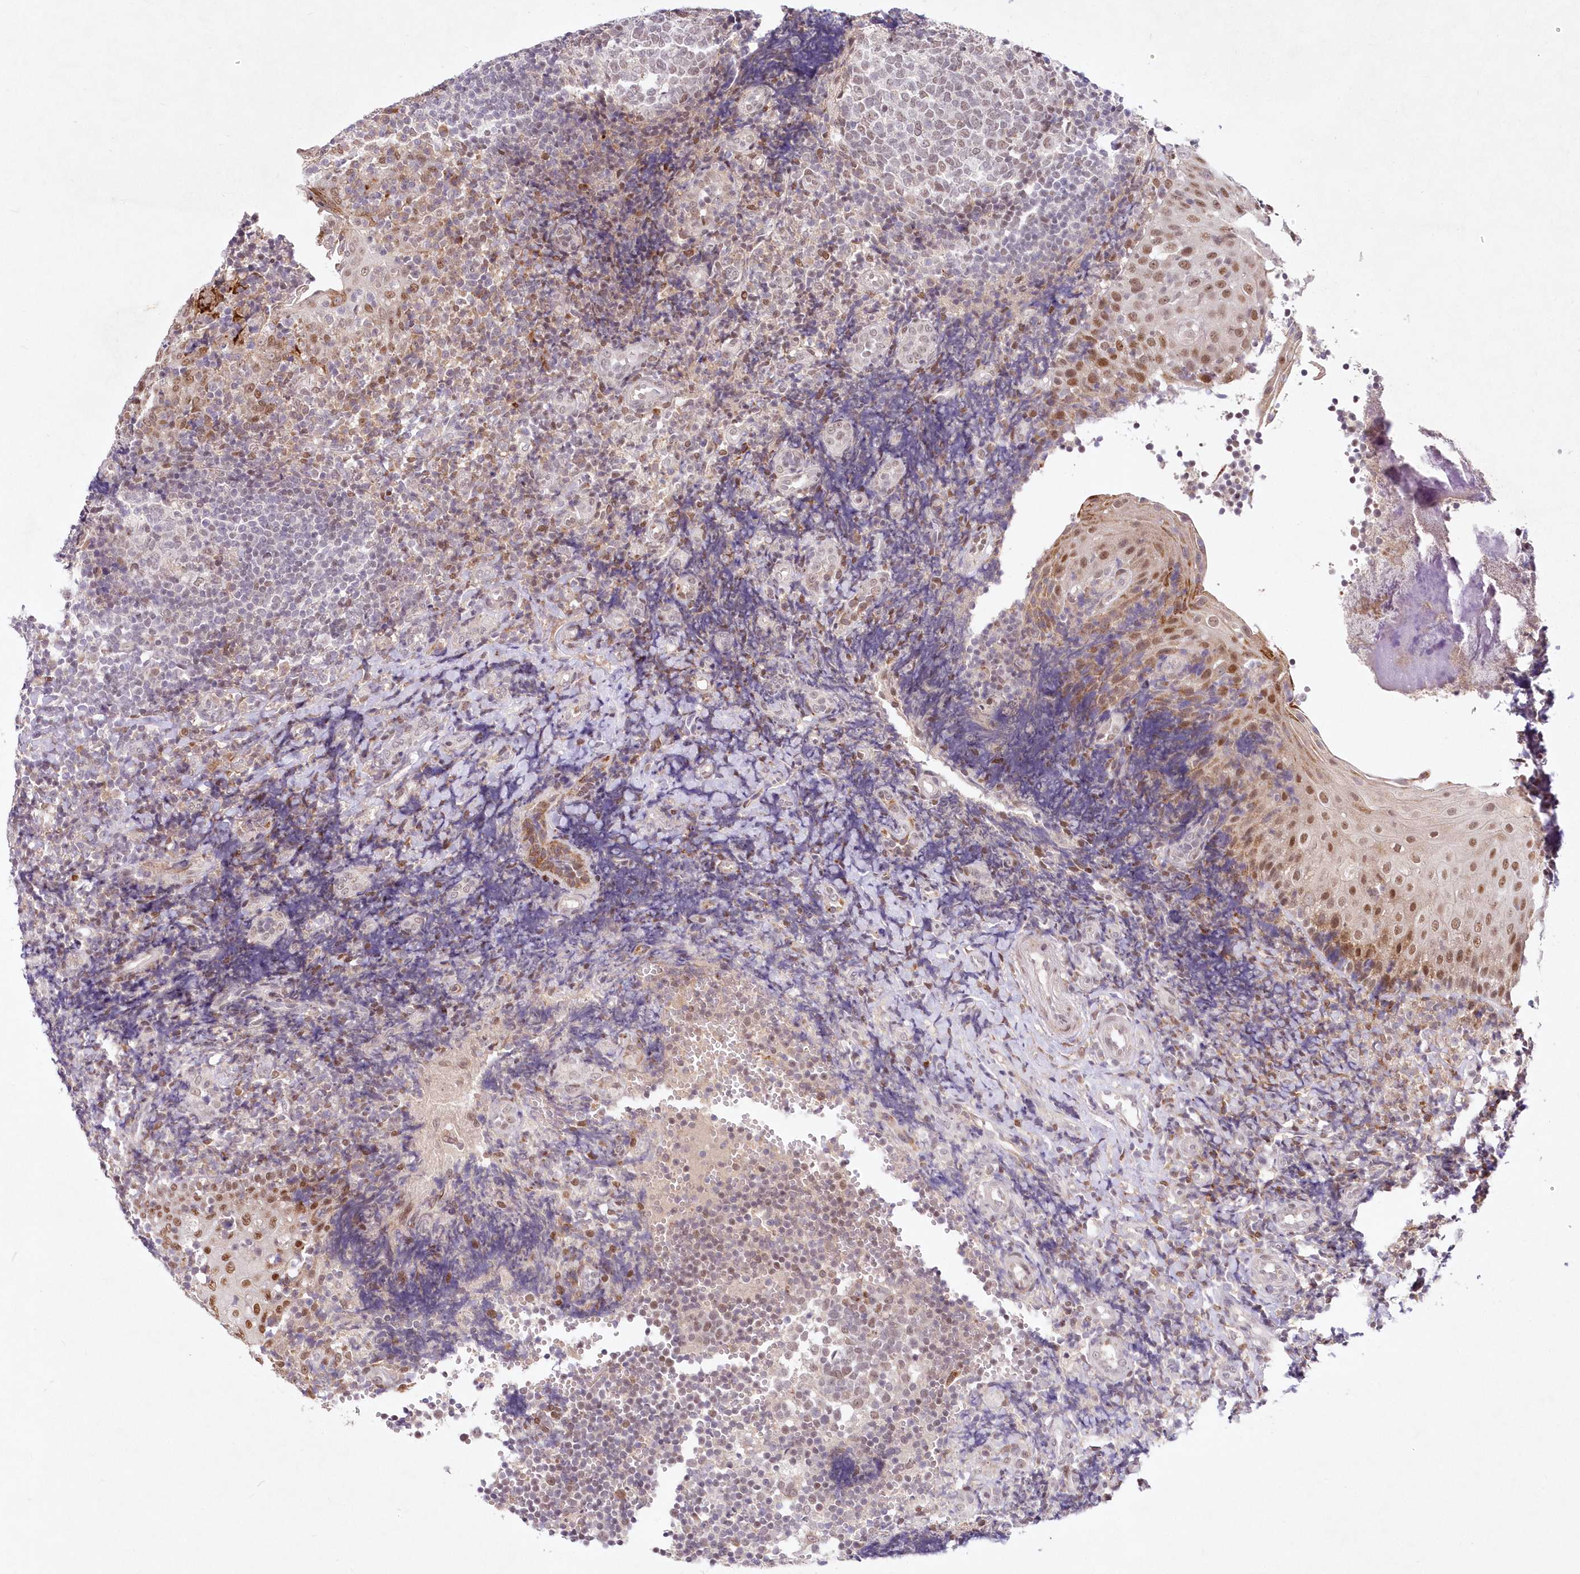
{"staining": {"intensity": "weak", "quantity": "<25%", "location": "nuclear"}, "tissue": "tonsil", "cell_type": "Germinal center cells", "image_type": "normal", "snomed": [{"axis": "morphology", "description": "Normal tissue, NOS"}, {"axis": "topography", "description": "Tonsil"}], "caption": "DAB (3,3'-diaminobenzidine) immunohistochemical staining of normal tonsil demonstrates no significant expression in germinal center cells. The staining is performed using DAB (3,3'-diaminobenzidine) brown chromogen with nuclei counter-stained in using hematoxylin.", "gene": "LDB1", "patient": {"sex": "female", "age": 40}}